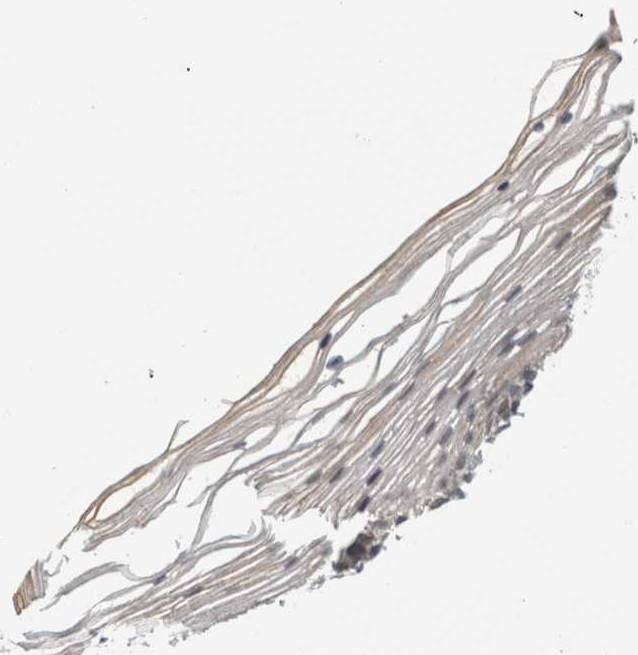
{"staining": {"intensity": "moderate", "quantity": "<25%", "location": "cytoplasmic/membranous"}, "tissue": "vagina", "cell_type": "Squamous epithelial cells", "image_type": "normal", "snomed": [{"axis": "morphology", "description": "Normal tissue, NOS"}, {"axis": "topography", "description": "Vagina"}], "caption": "A brown stain labels moderate cytoplasmic/membranous expression of a protein in squamous epithelial cells of normal human vagina.", "gene": "ZNF804B", "patient": {"sex": "female", "age": 46}}